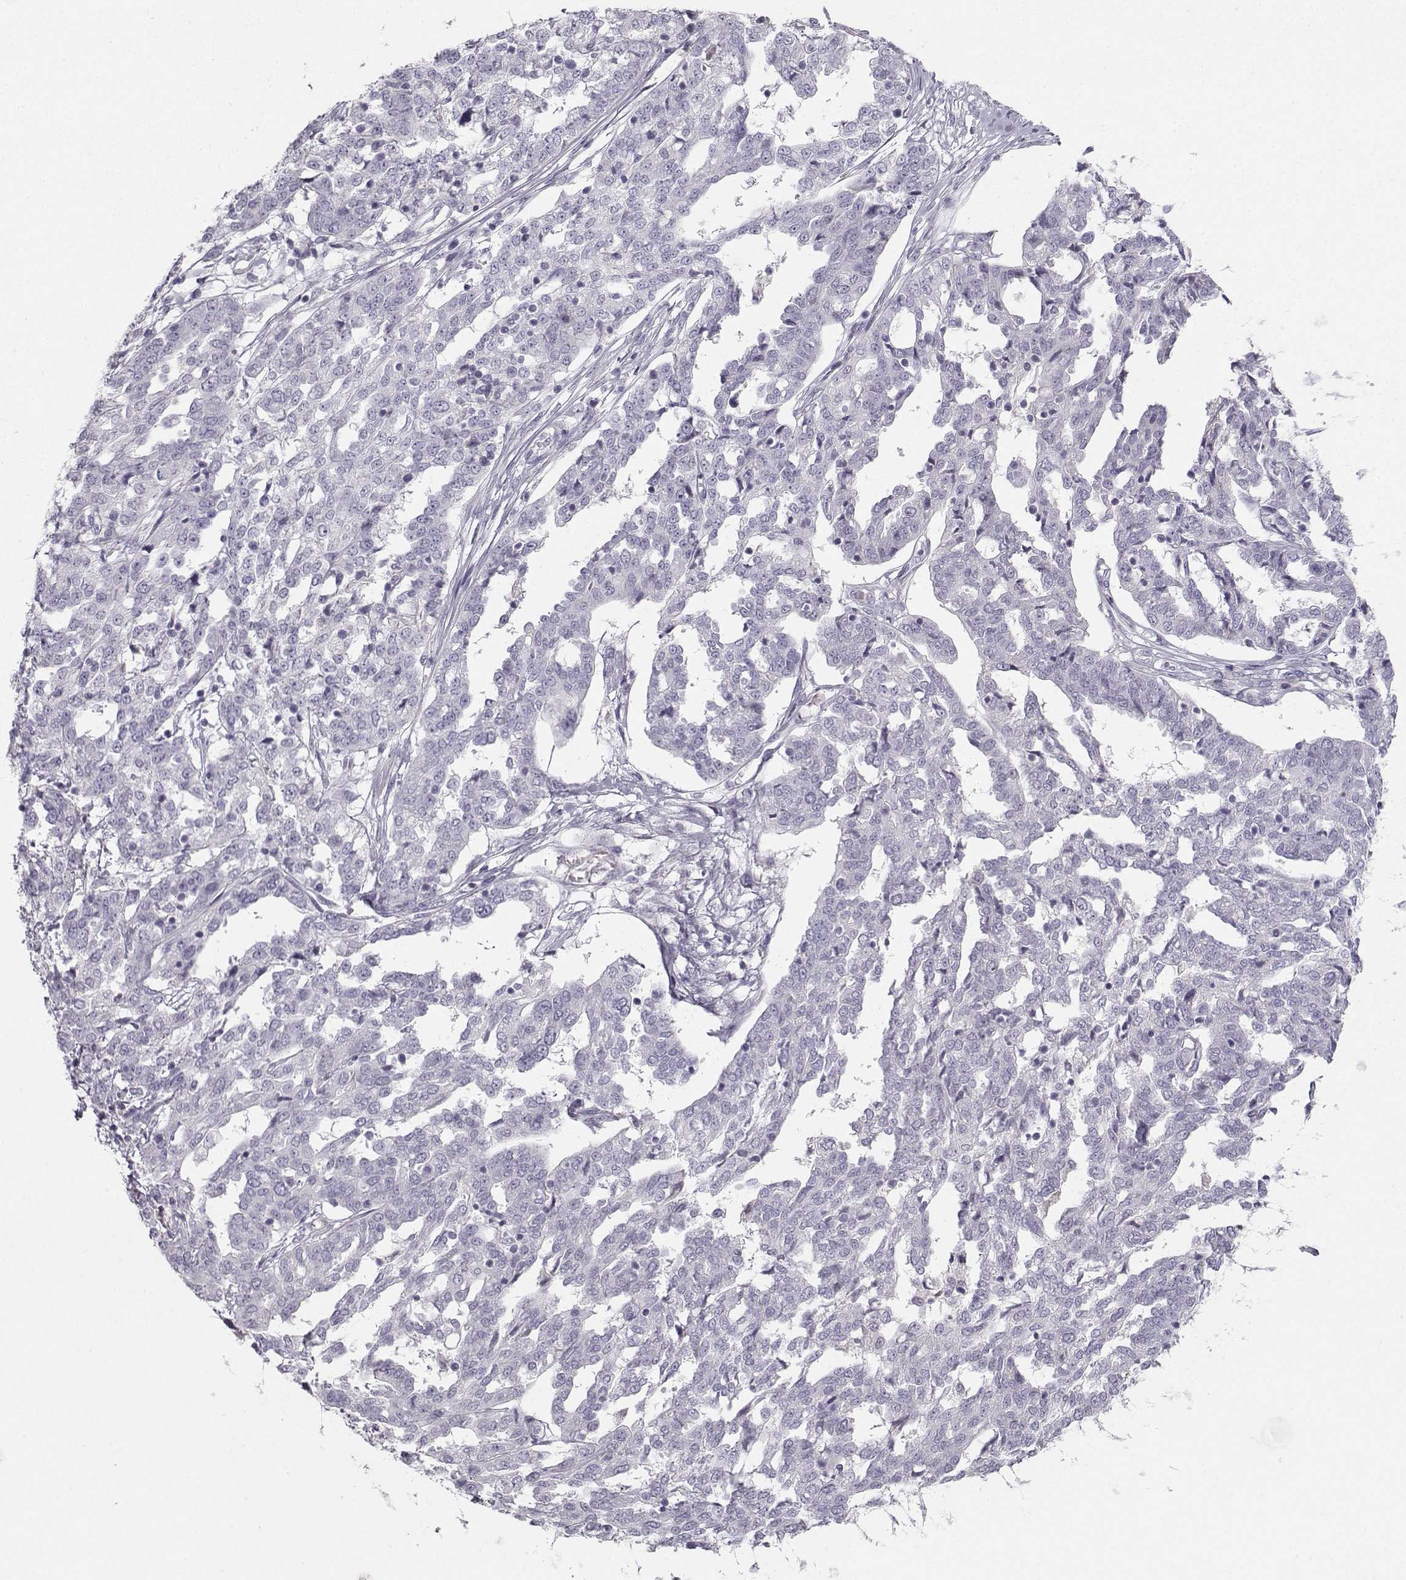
{"staining": {"intensity": "negative", "quantity": "none", "location": "none"}, "tissue": "ovarian cancer", "cell_type": "Tumor cells", "image_type": "cancer", "snomed": [{"axis": "morphology", "description": "Cystadenocarcinoma, serous, NOS"}, {"axis": "topography", "description": "Ovary"}], "caption": "Ovarian cancer (serous cystadenocarcinoma) was stained to show a protein in brown. There is no significant staining in tumor cells.", "gene": "CASR", "patient": {"sex": "female", "age": 67}}